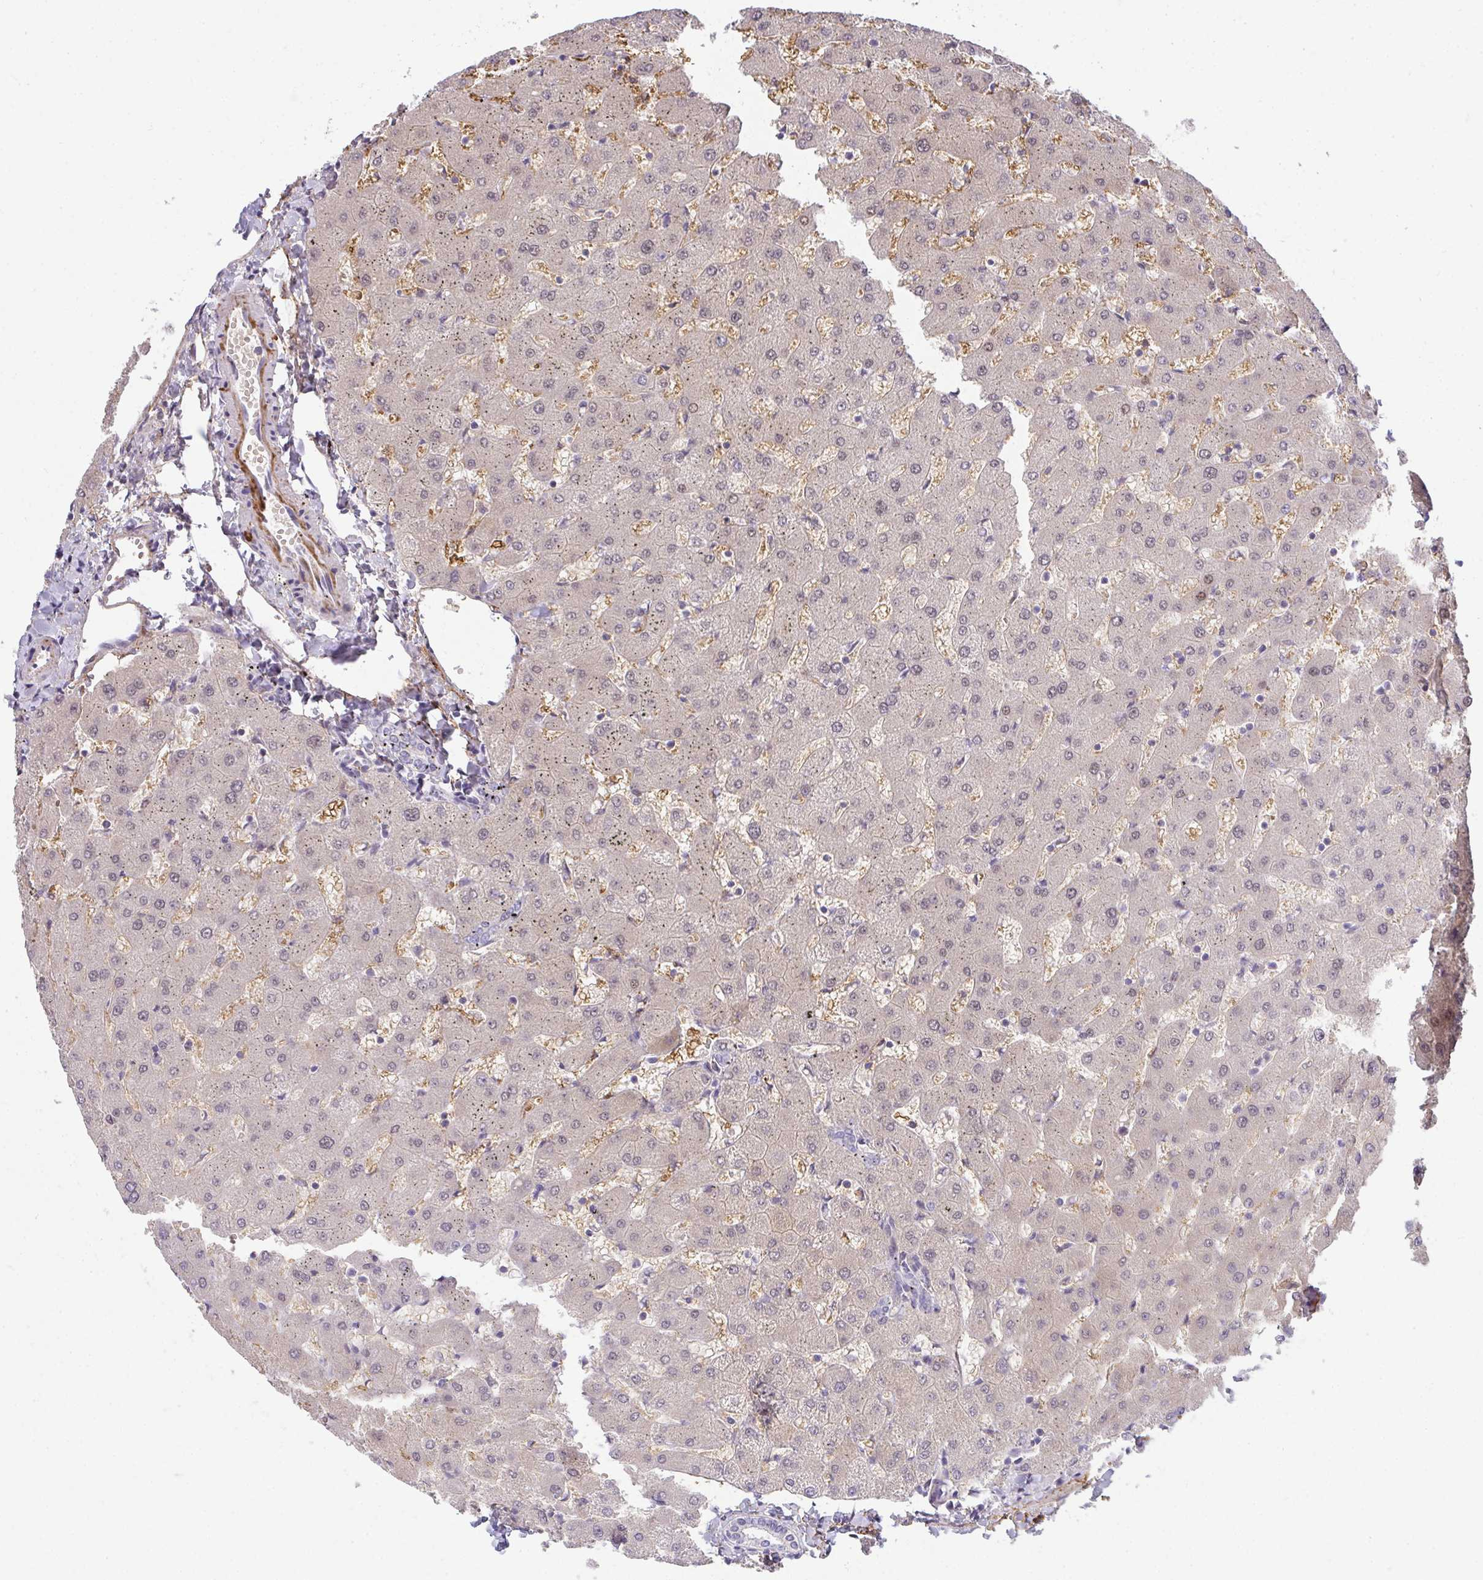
{"staining": {"intensity": "negative", "quantity": "none", "location": "none"}, "tissue": "liver", "cell_type": "Cholangiocytes", "image_type": "normal", "snomed": [{"axis": "morphology", "description": "Normal tissue, NOS"}, {"axis": "topography", "description": "Liver"}], "caption": "IHC histopathology image of normal liver: human liver stained with DAB displays no significant protein positivity in cholangiocytes. (DAB (3,3'-diaminobenzidine) immunohistochemistry with hematoxylin counter stain).", "gene": "TNMD", "patient": {"sex": "female", "age": 63}}